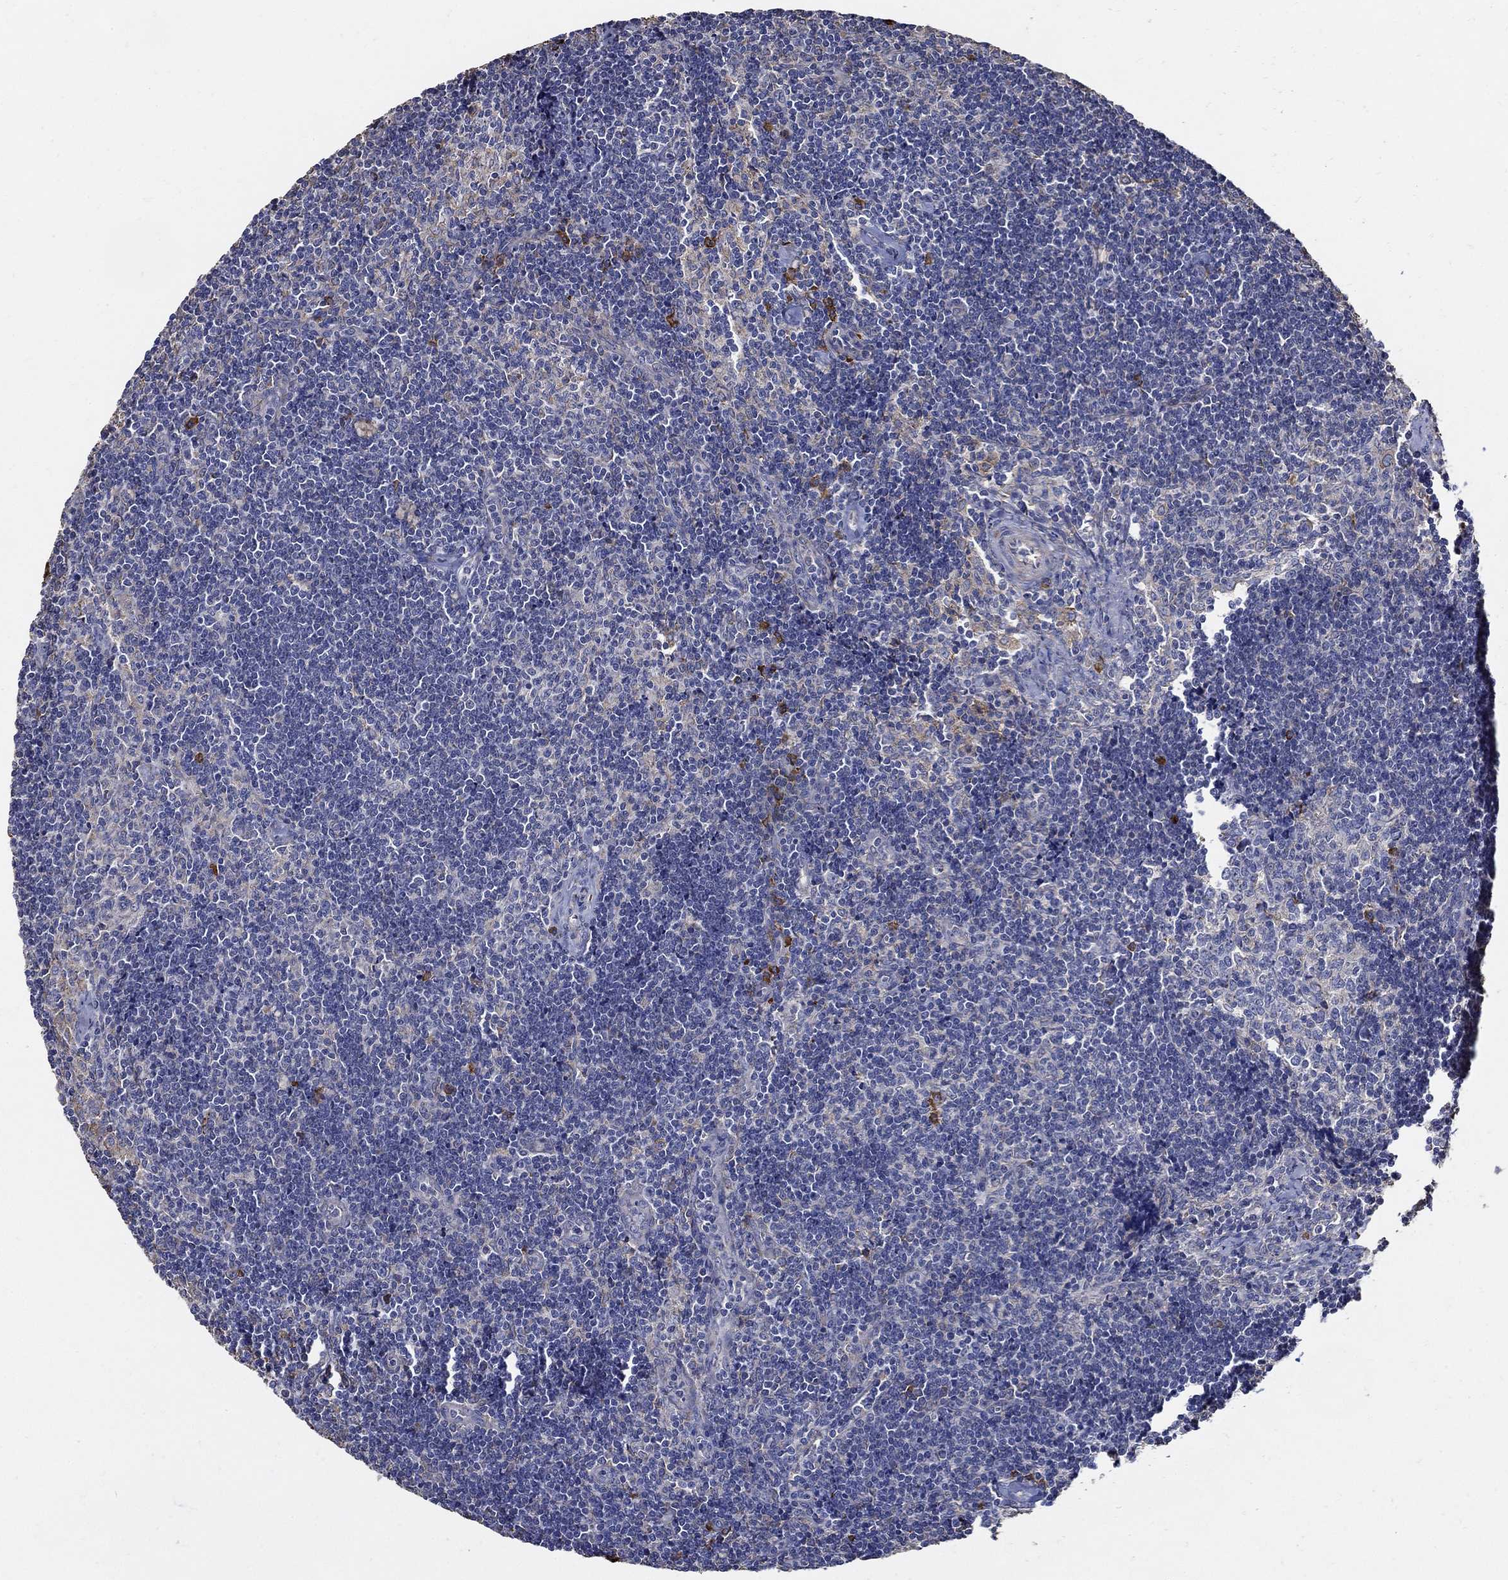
{"staining": {"intensity": "negative", "quantity": "none", "location": "none"}, "tissue": "lymph node", "cell_type": "Germinal center cells", "image_type": "normal", "snomed": [{"axis": "morphology", "description": "Normal tissue, NOS"}, {"axis": "topography", "description": "Lymph node"}], "caption": "This is an IHC histopathology image of benign human lymph node. There is no positivity in germinal center cells.", "gene": "EMILIN3", "patient": {"sex": "female", "age": 51}}